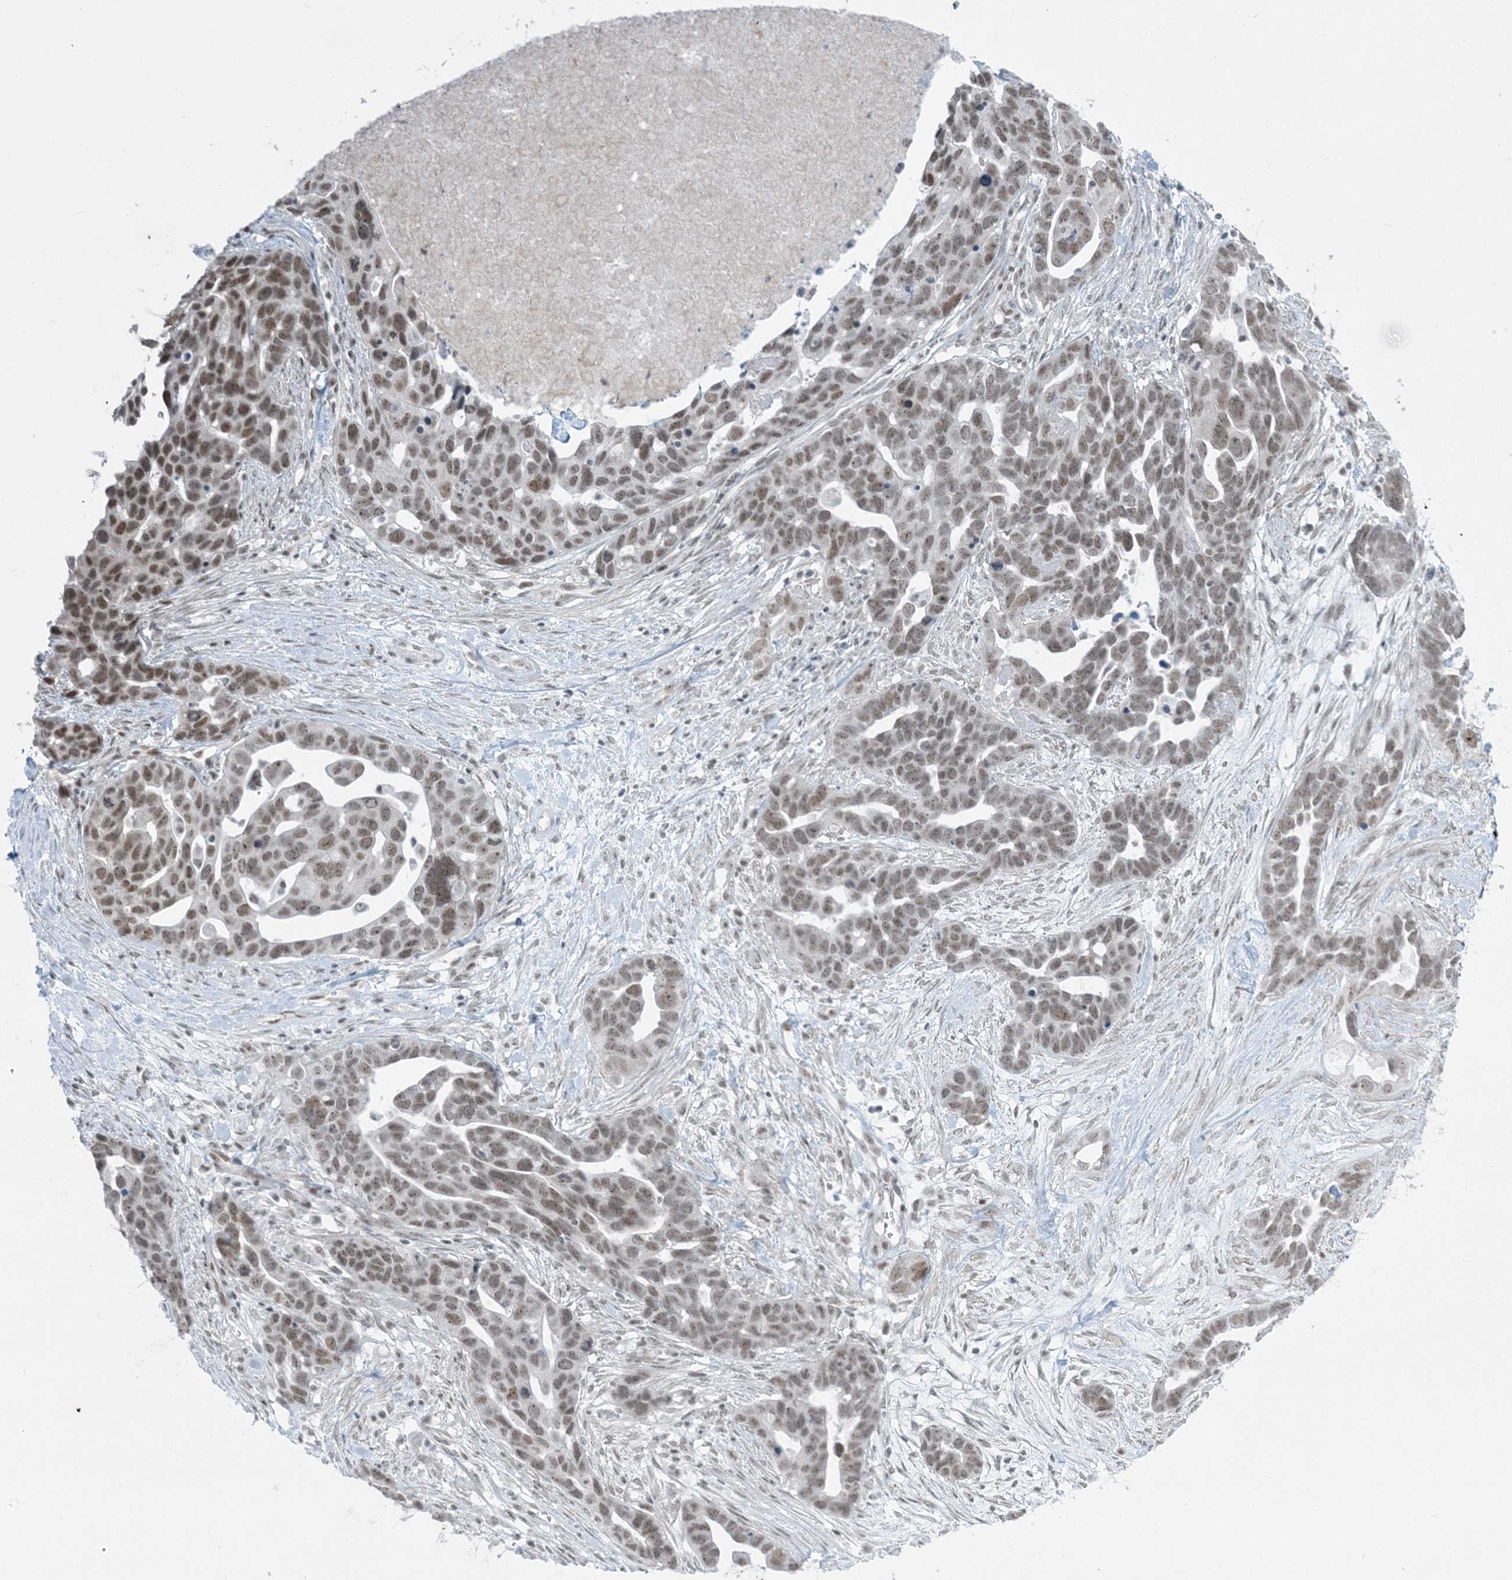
{"staining": {"intensity": "moderate", "quantity": ">75%", "location": "nuclear"}, "tissue": "ovarian cancer", "cell_type": "Tumor cells", "image_type": "cancer", "snomed": [{"axis": "morphology", "description": "Cystadenocarcinoma, serous, NOS"}, {"axis": "topography", "description": "Ovary"}], "caption": "Immunohistochemical staining of ovarian serous cystadenocarcinoma reveals medium levels of moderate nuclear protein staining in about >75% of tumor cells.", "gene": "ZNF787", "patient": {"sex": "female", "age": 54}}